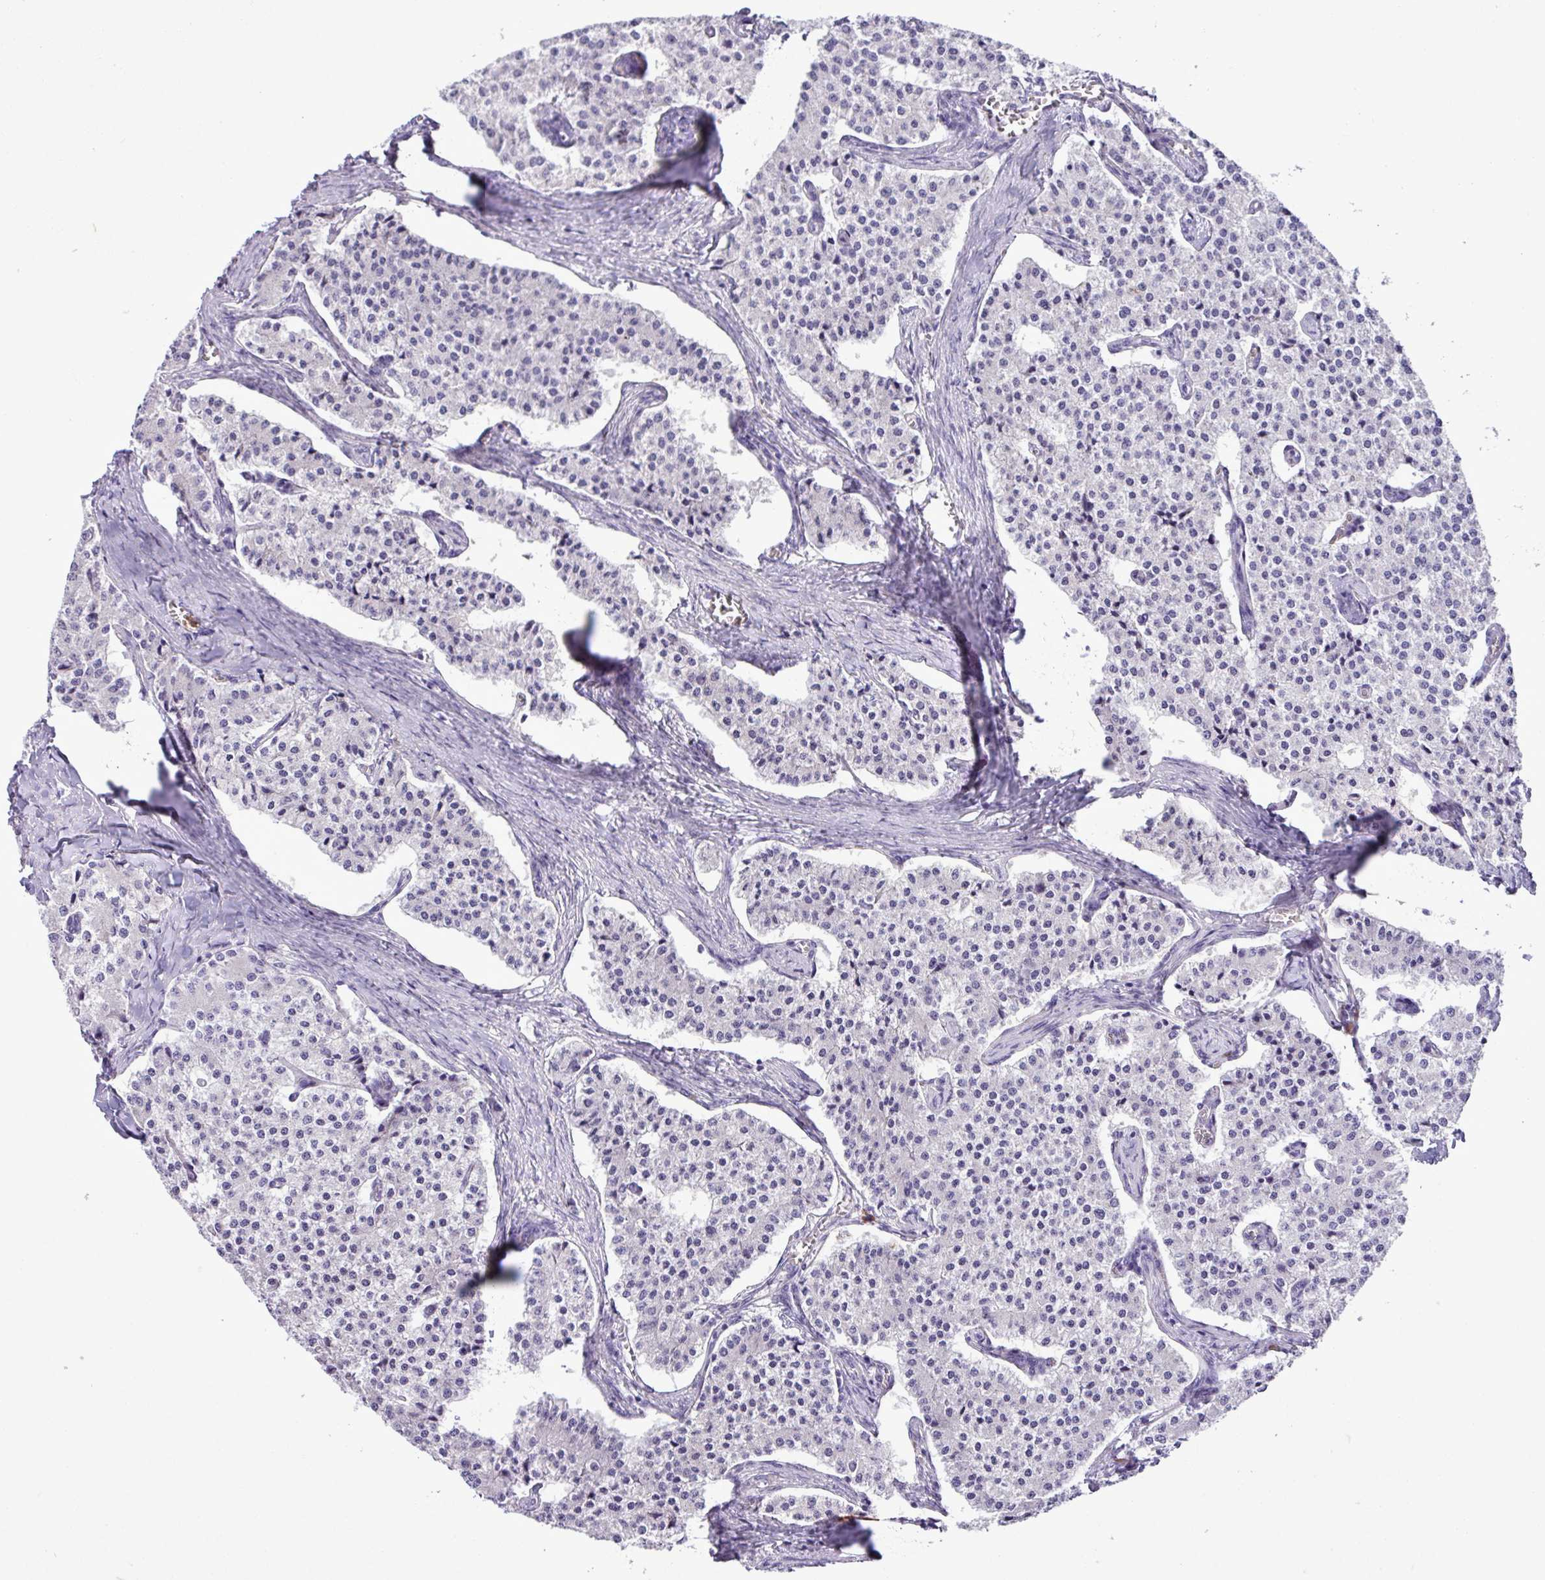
{"staining": {"intensity": "negative", "quantity": "none", "location": "none"}, "tissue": "carcinoid", "cell_type": "Tumor cells", "image_type": "cancer", "snomed": [{"axis": "morphology", "description": "Carcinoid, malignant, NOS"}, {"axis": "topography", "description": "Colon"}], "caption": "Immunohistochemical staining of human carcinoid (malignant) shows no significant positivity in tumor cells.", "gene": "ZSCAN5A", "patient": {"sex": "female", "age": 52}}